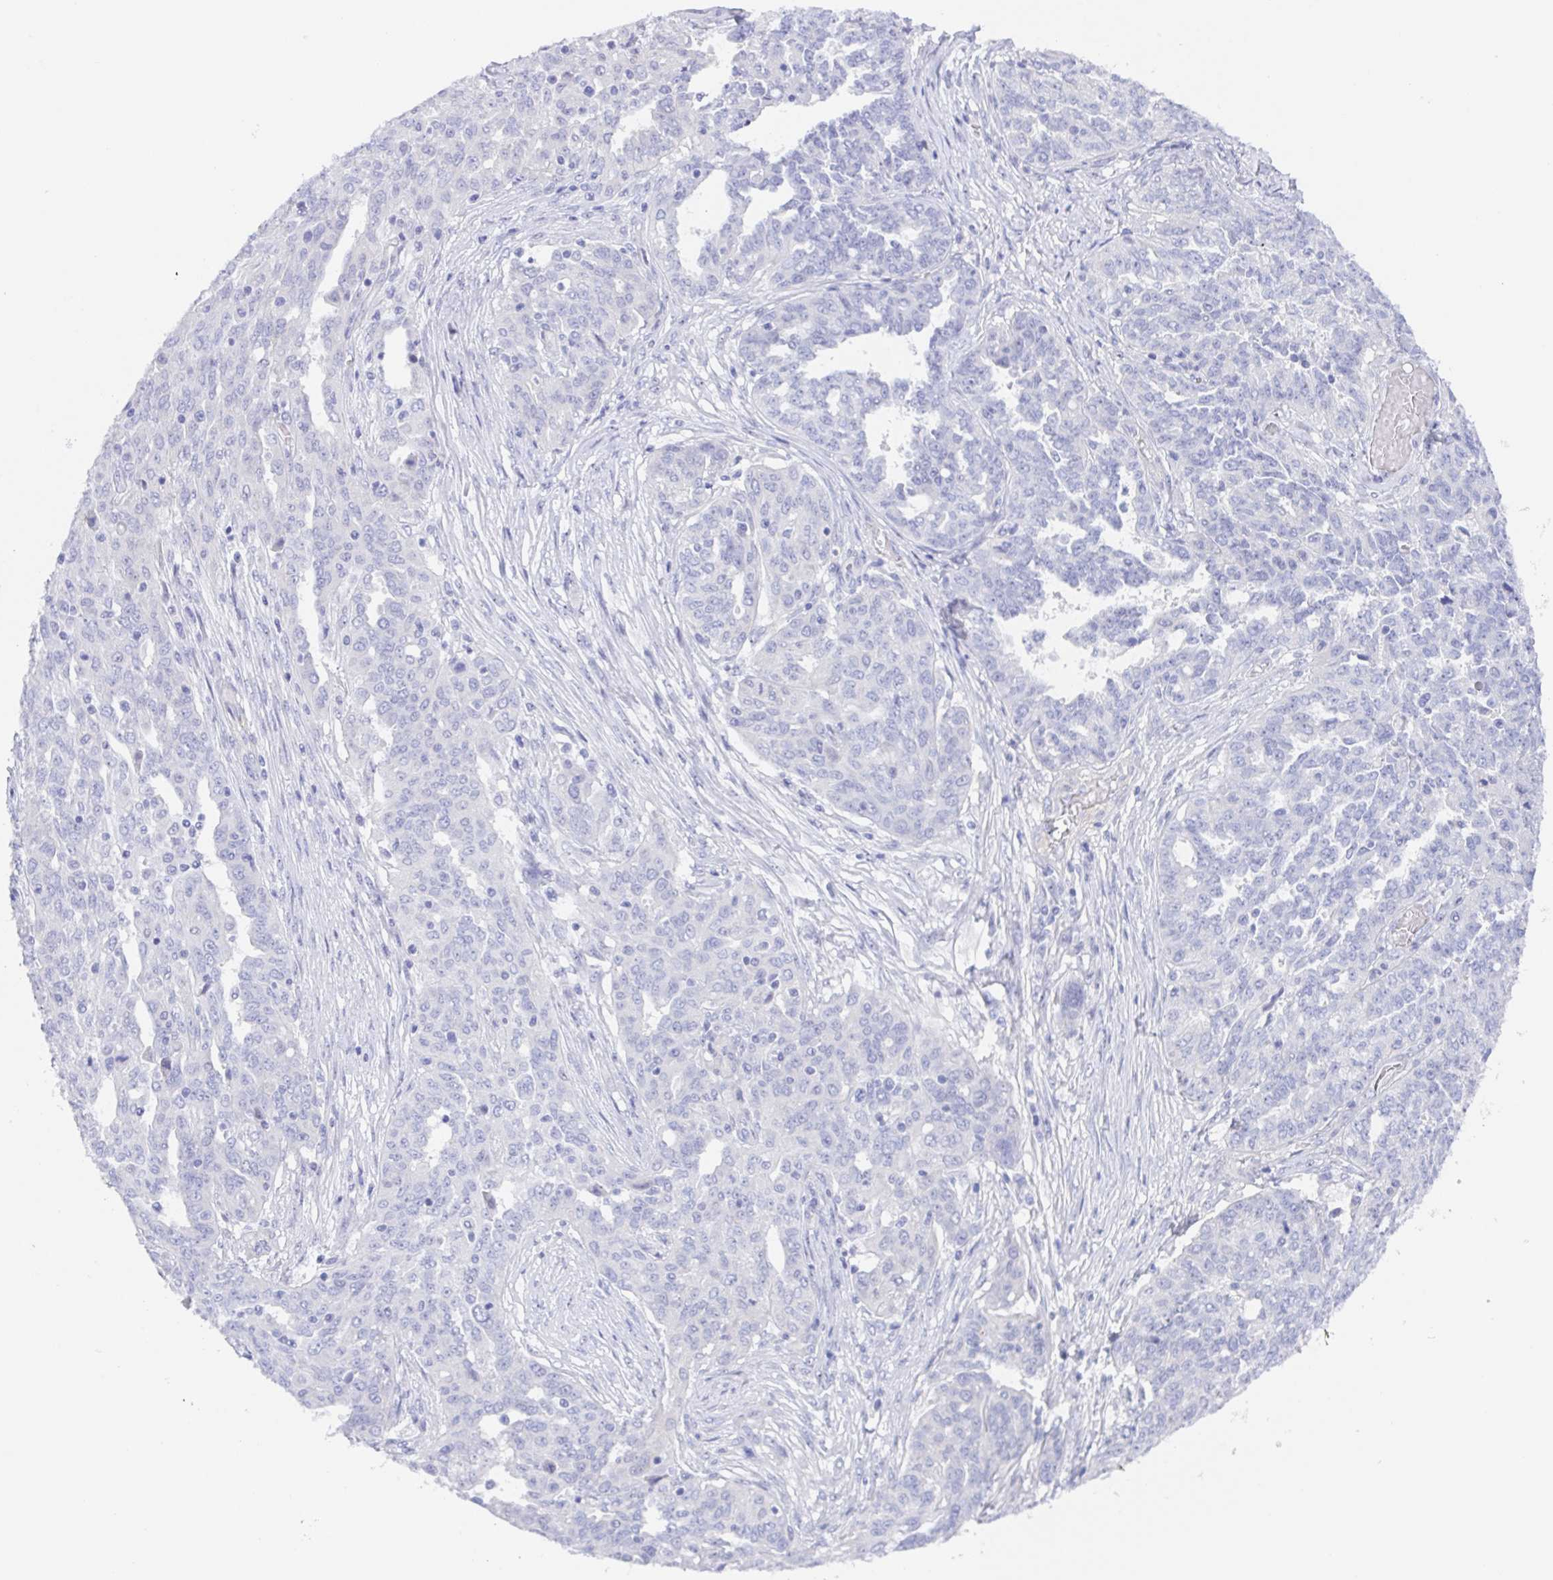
{"staining": {"intensity": "negative", "quantity": "none", "location": "none"}, "tissue": "ovarian cancer", "cell_type": "Tumor cells", "image_type": "cancer", "snomed": [{"axis": "morphology", "description": "Cystadenocarcinoma, serous, NOS"}, {"axis": "topography", "description": "Ovary"}], "caption": "A high-resolution image shows immunohistochemistry (IHC) staining of ovarian cancer, which reveals no significant staining in tumor cells. (IHC, brightfield microscopy, high magnification).", "gene": "MUCL3", "patient": {"sex": "female", "age": 67}}